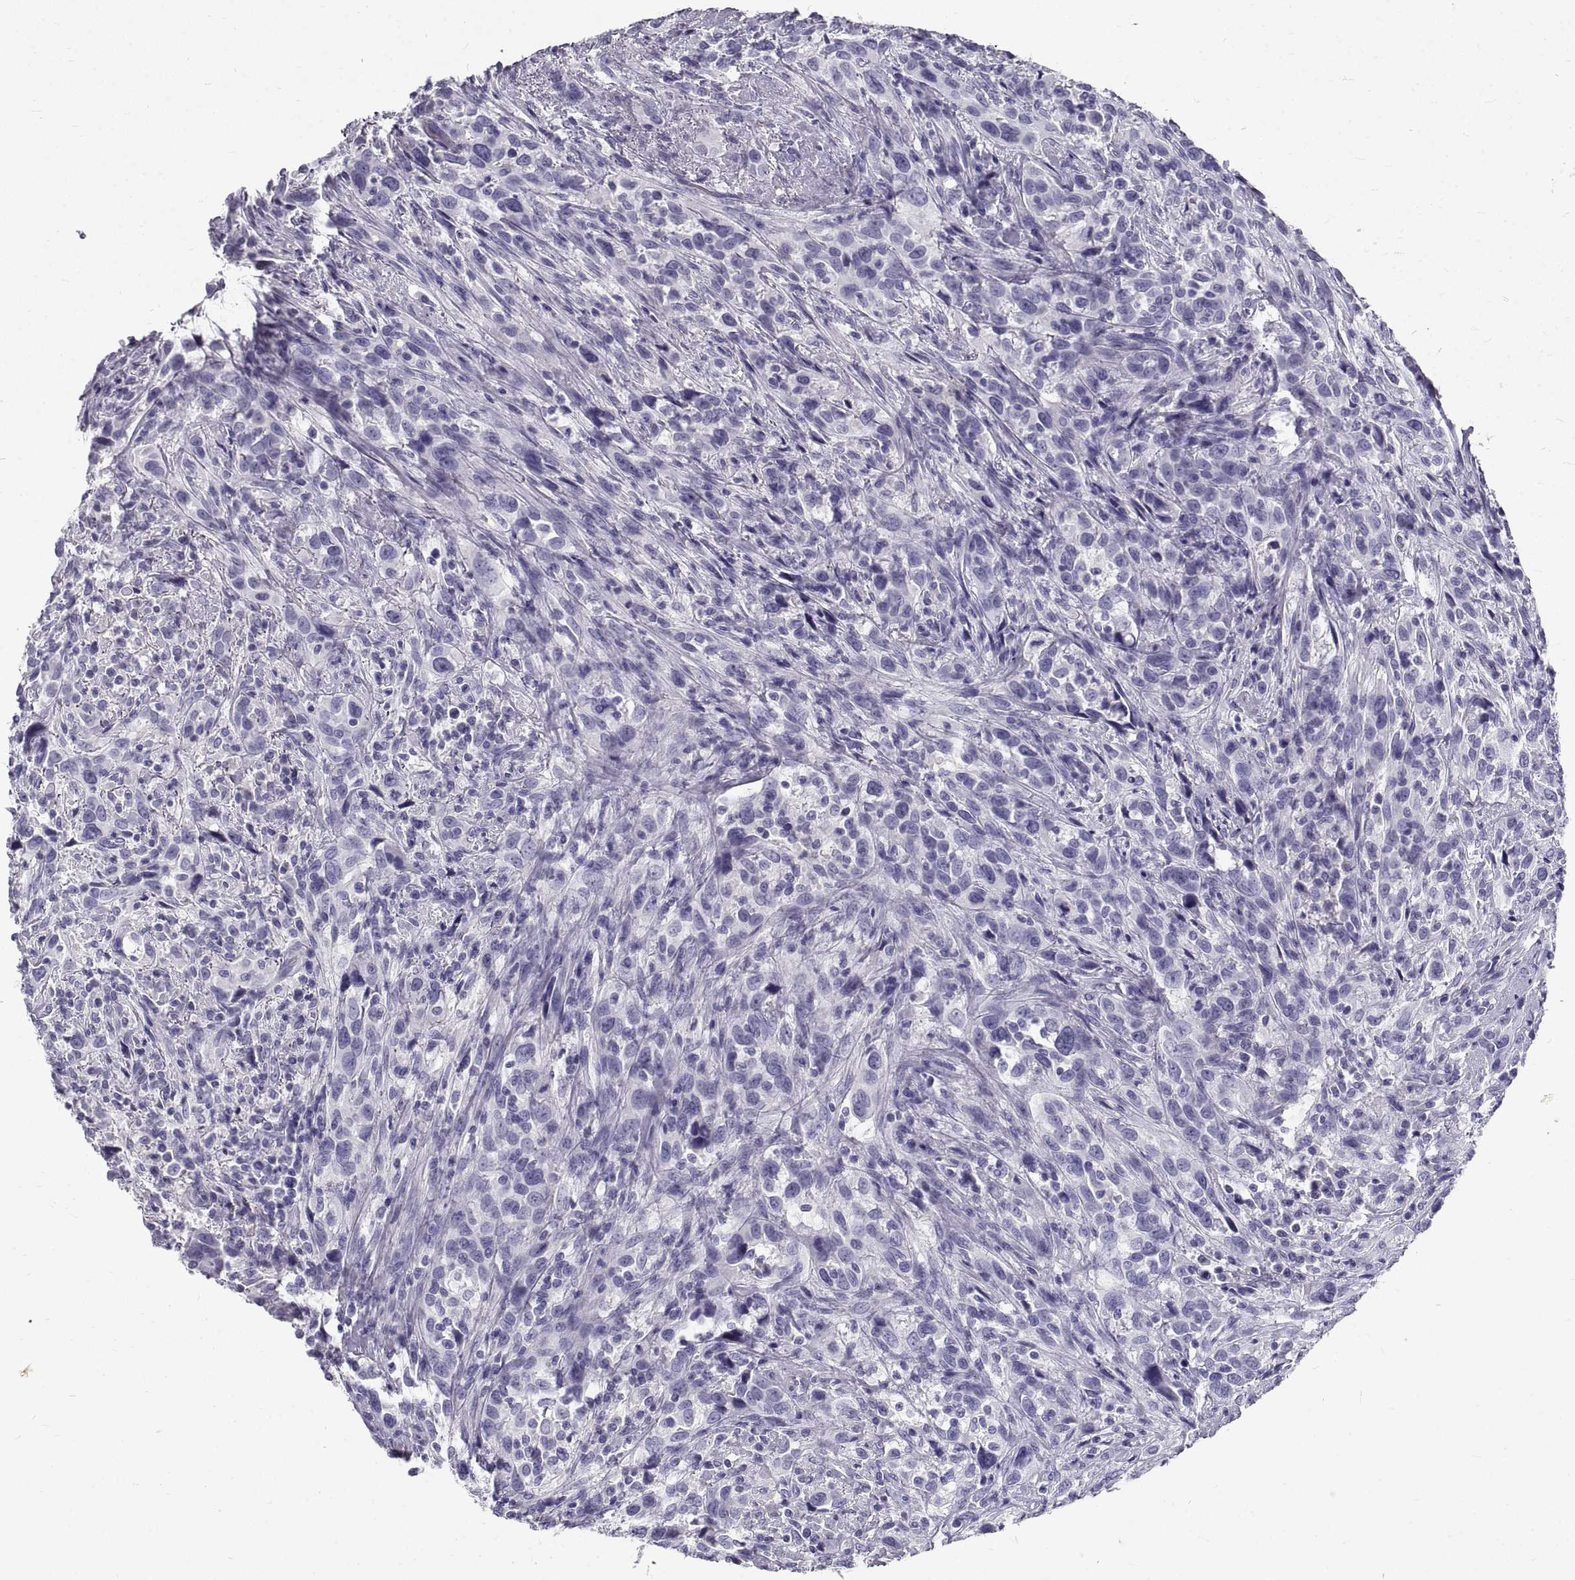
{"staining": {"intensity": "negative", "quantity": "none", "location": "none"}, "tissue": "urothelial cancer", "cell_type": "Tumor cells", "image_type": "cancer", "snomed": [{"axis": "morphology", "description": "Urothelial carcinoma, NOS"}, {"axis": "morphology", "description": "Urothelial carcinoma, High grade"}, {"axis": "topography", "description": "Urinary bladder"}], "caption": "Tumor cells show no significant staining in urothelial cancer.", "gene": "GNG12", "patient": {"sex": "female", "age": 64}}